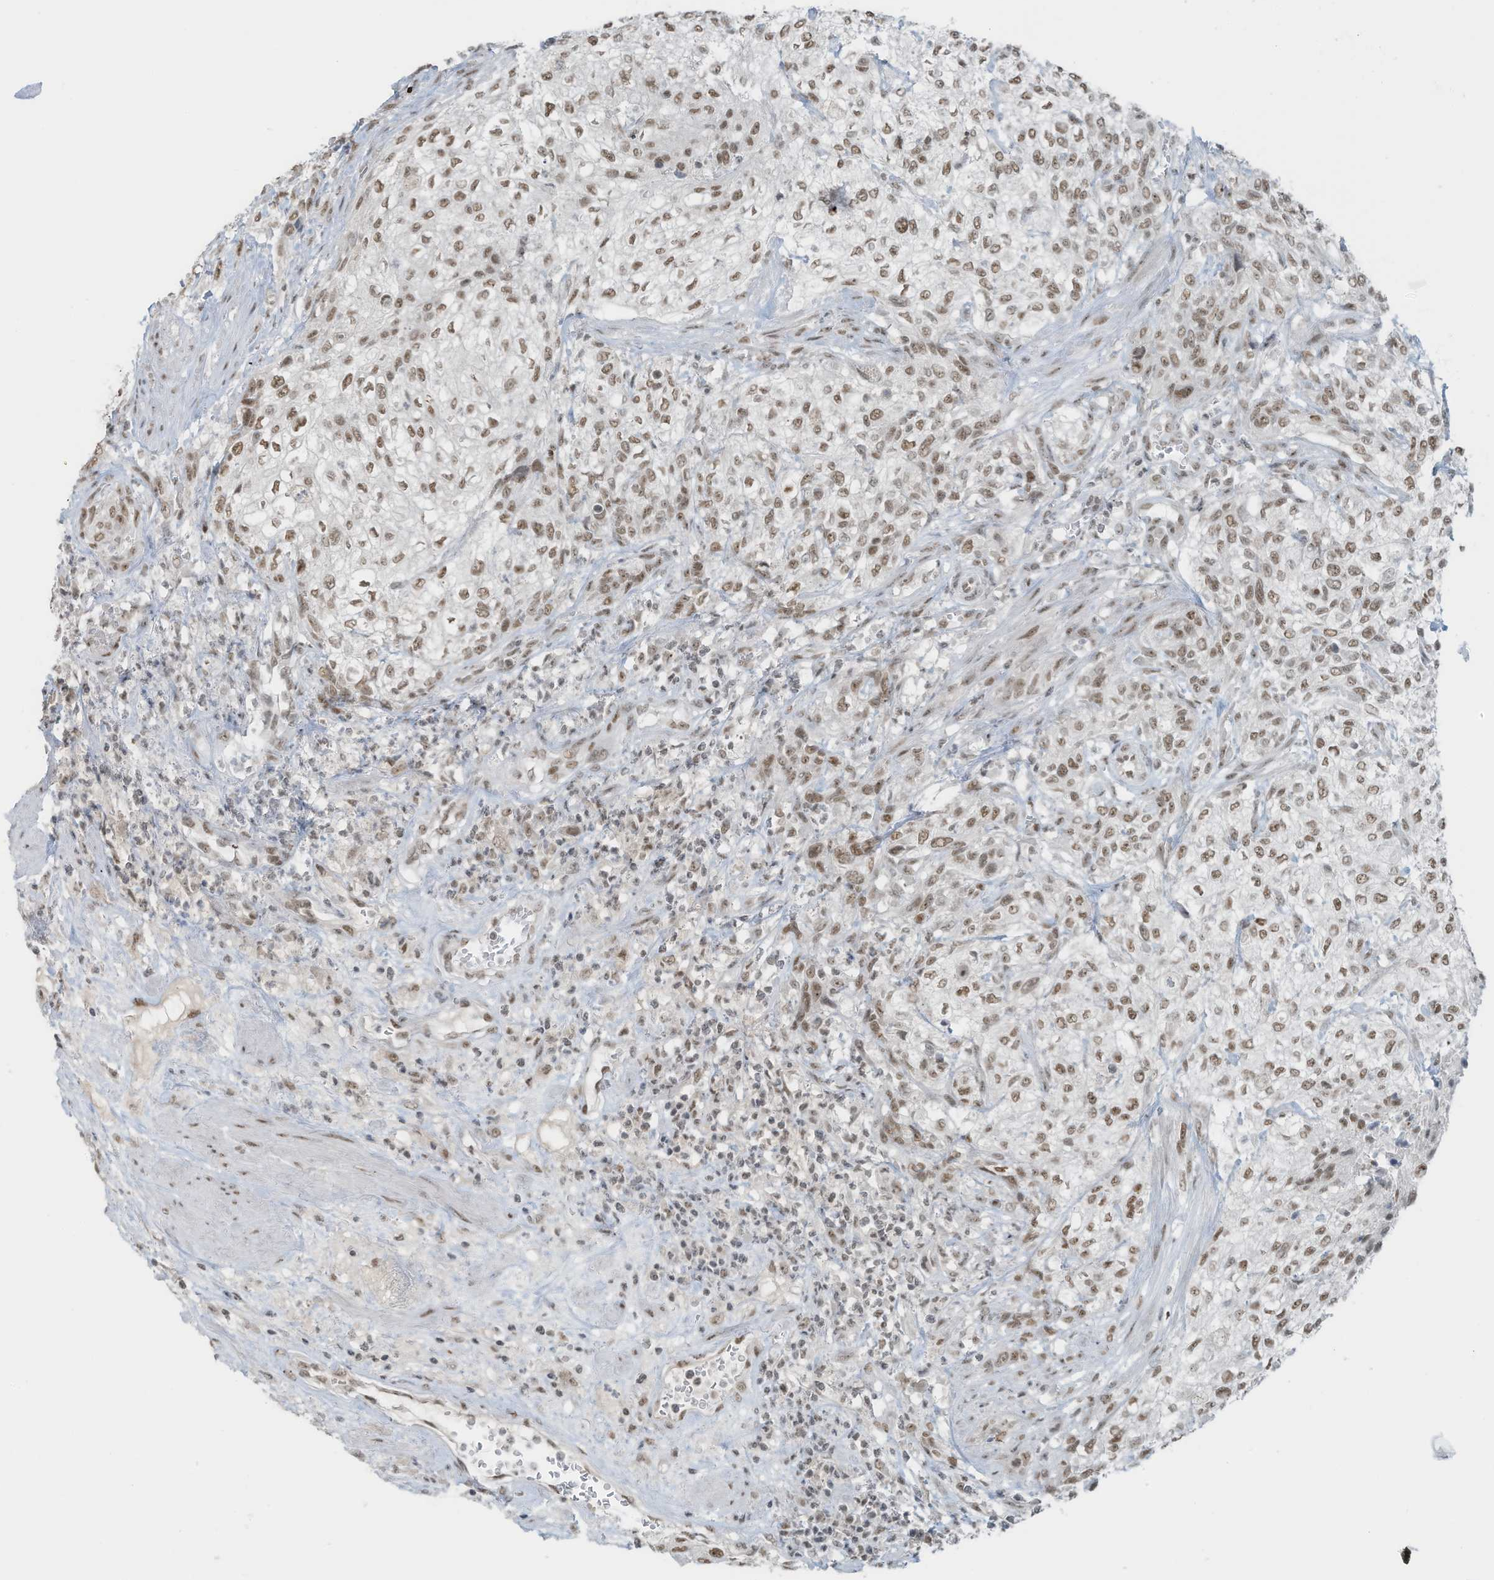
{"staining": {"intensity": "moderate", "quantity": ">75%", "location": "nuclear"}, "tissue": "urothelial cancer", "cell_type": "Tumor cells", "image_type": "cancer", "snomed": [{"axis": "morphology", "description": "Urothelial carcinoma, High grade"}, {"axis": "topography", "description": "Urinary bladder"}], "caption": "Human urothelial cancer stained with a brown dye shows moderate nuclear positive expression in about >75% of tumor cells.", "gene": "WRNIP1", "patient": {"sex": "male", "age": 35}}